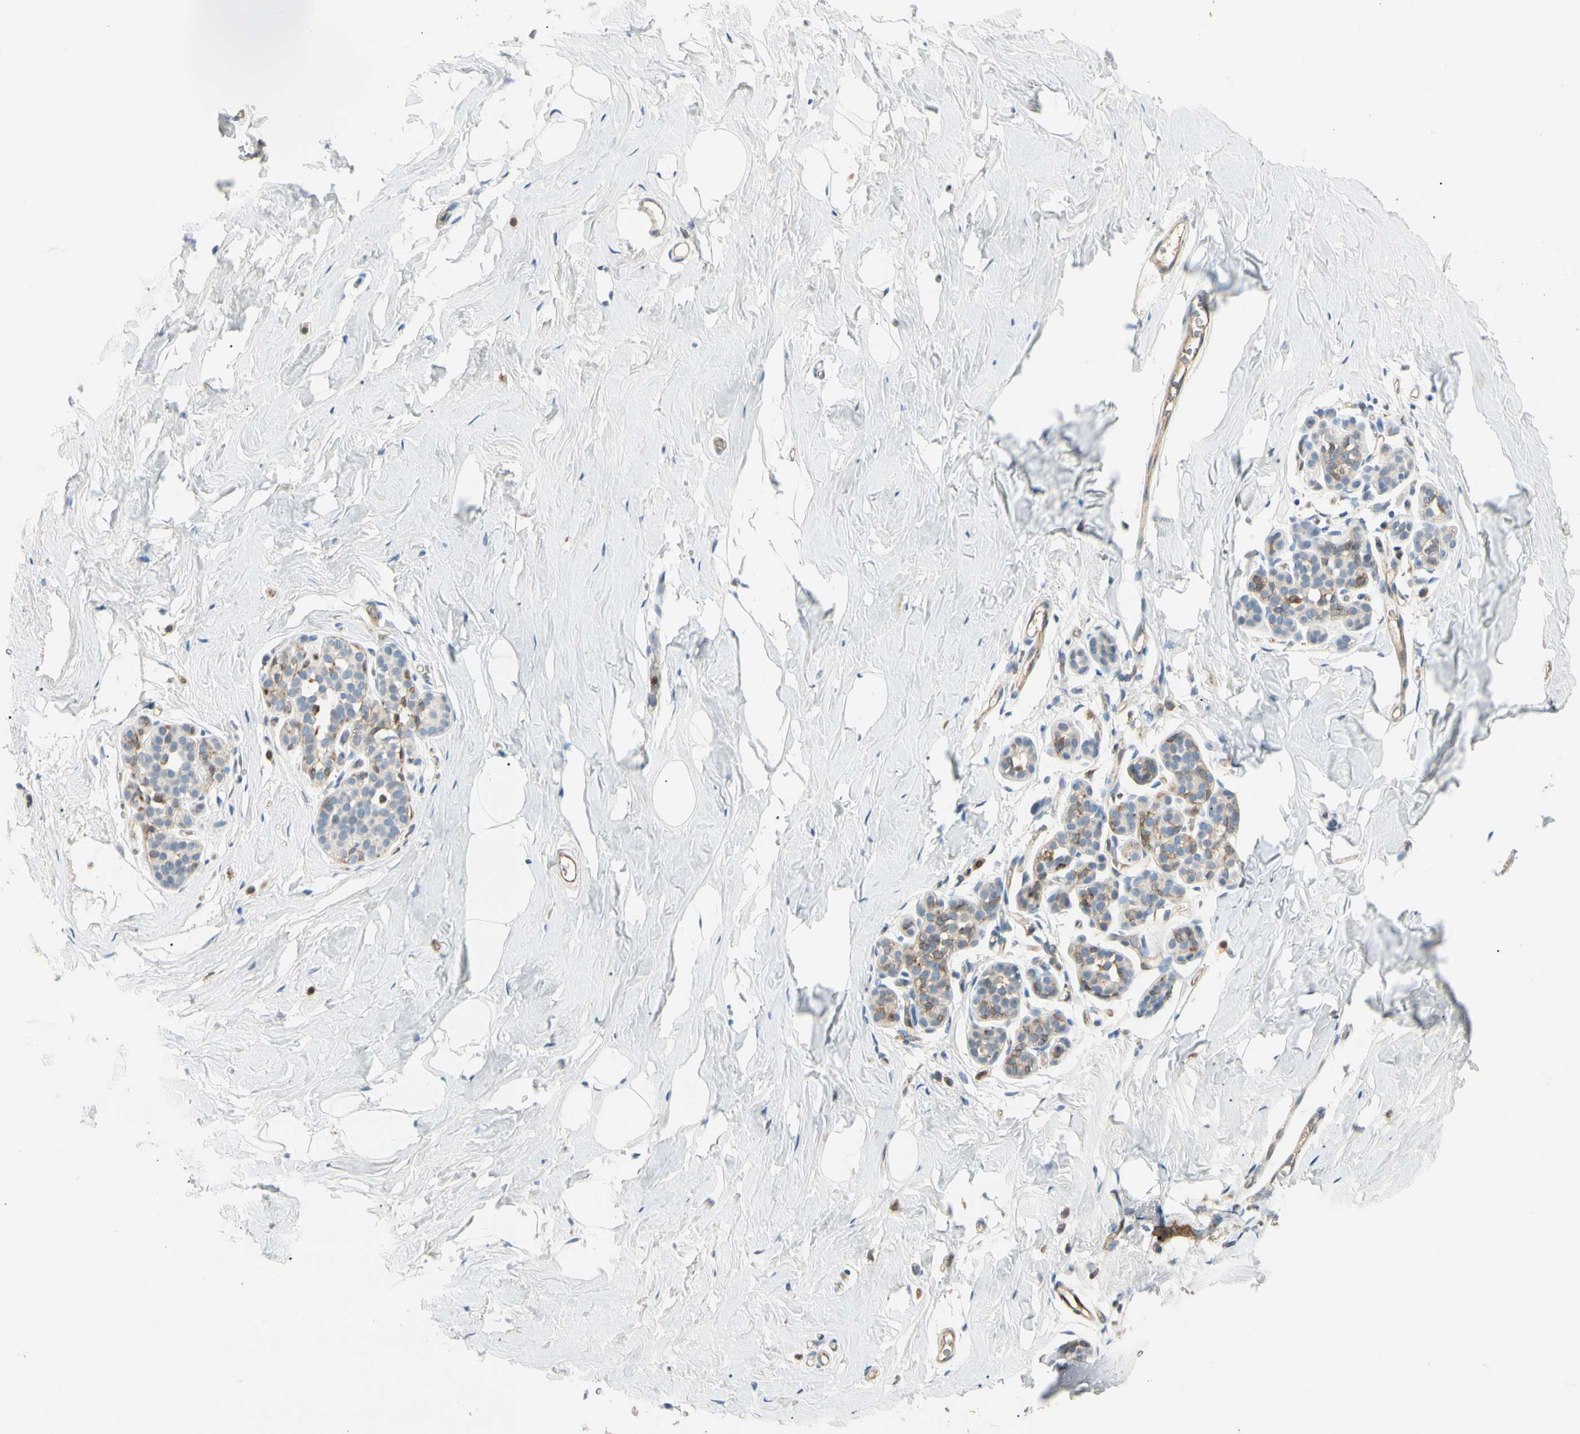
{"staining": {"intensity": "negative", "quantity": "none", "location": "none"}, "tissue": "breast", "cell_type": "Adipocytes", "image_type": "normal", "snomed": [{"axis": "morphology", "description": "Normal tissue, NOS"}, {"axis": "topography", "description": "Breast"}], "caption": "The image reveals no staining of adipocytes in normal breast. (Brightfield microscopy of DAB immunohistochemistry (IHC) at high magnification).", "gene": "LPCAT2", "patient": {"sex": "female", "age": 75}}